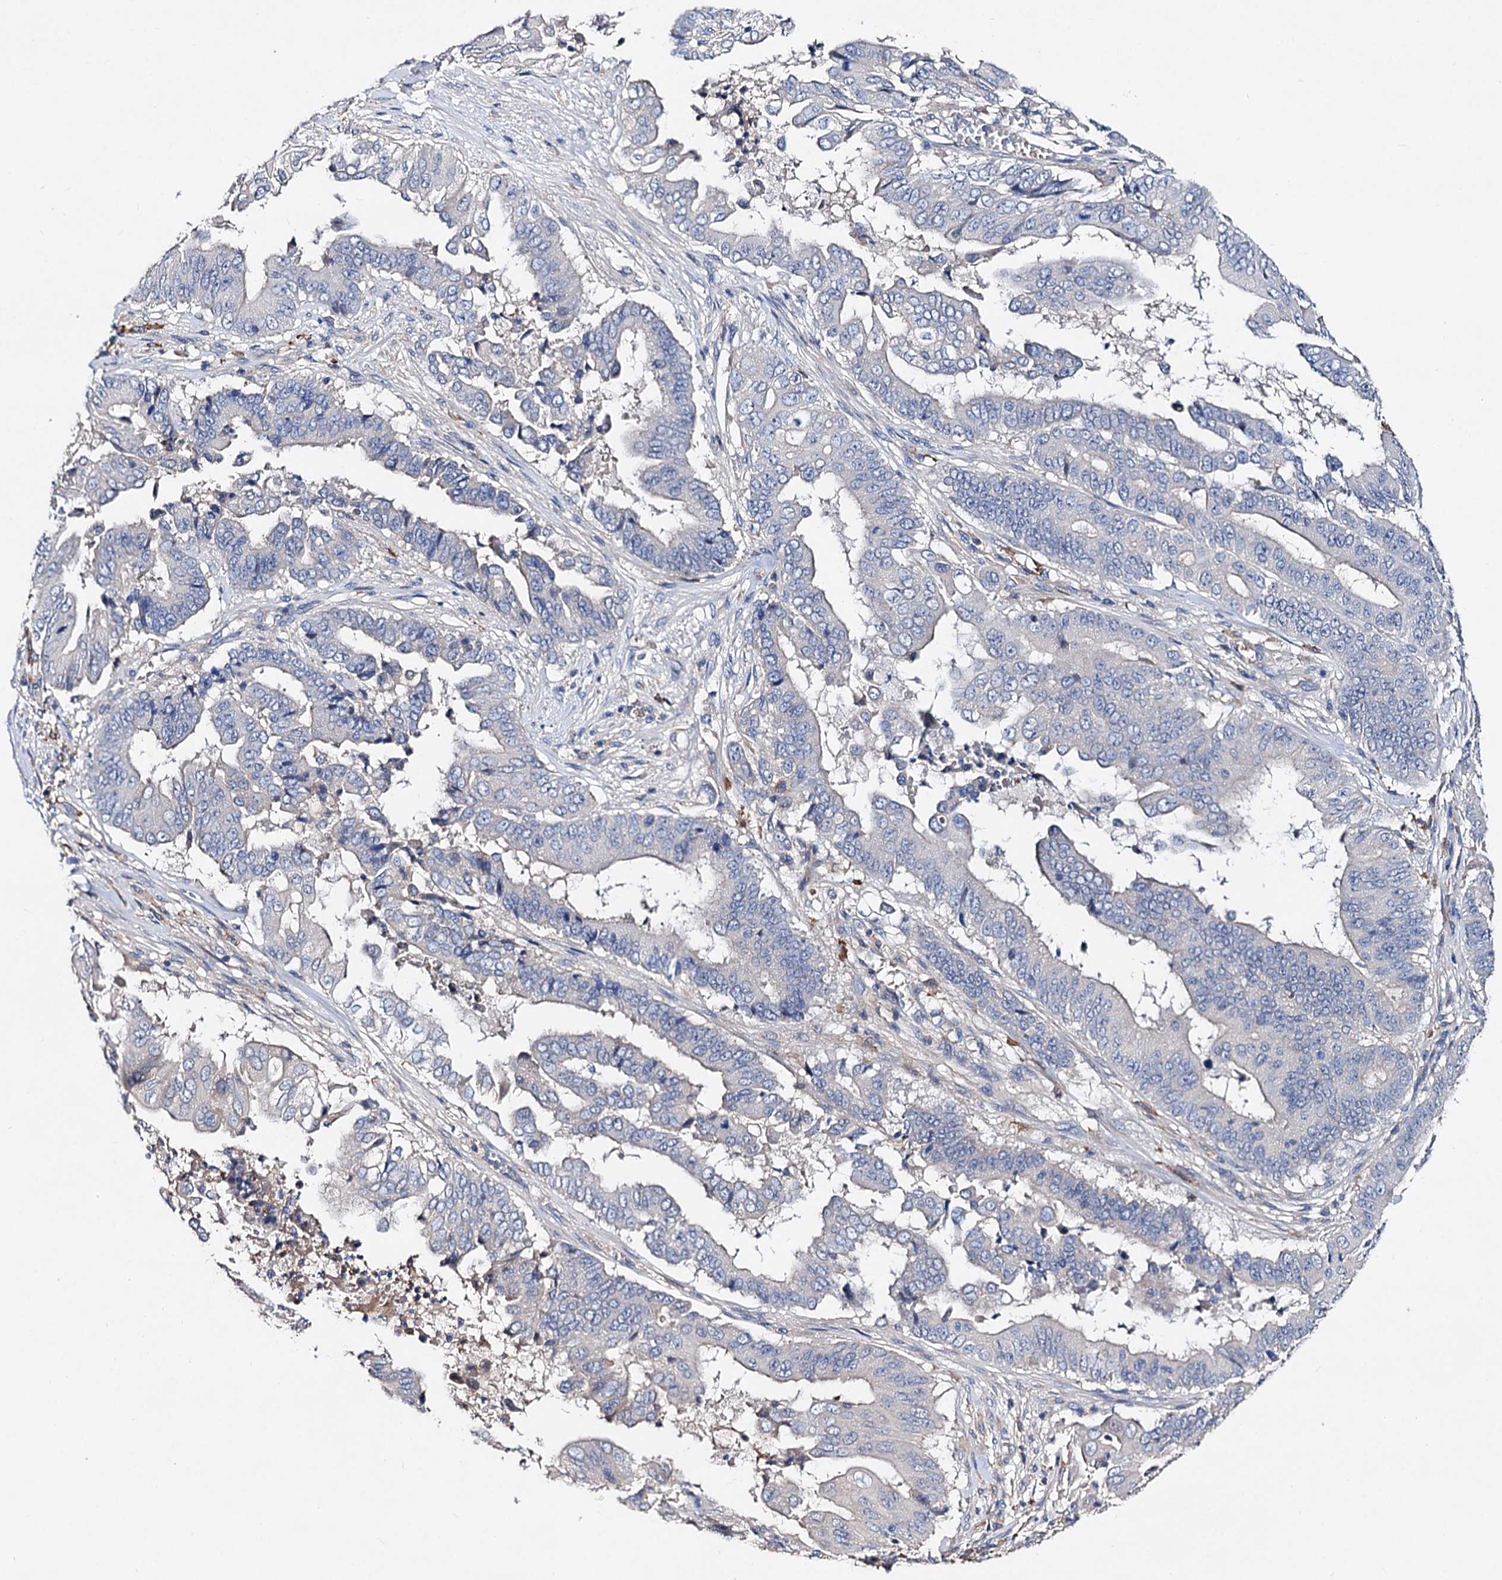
{"staining": {"intensity": "negative", "quantity": "none", "location": "none"}, "tissue": "pancreatic cancer", "cell_type": "Tumor cells", "image_type": "cancer", "snomed": [{"axis": "morphology", "description": "Adenocarcinoma, NOS"}, {"axis": "topography", "description": "Pancreas"}], "caption": "Immunohistochemistry (IHC) of human pancreatic adenocarcinoma displays no staining in tumor cells. (Stains: DAB immunohistochemistry (IHC) with hematoxylin counter stain, Microscopy: brightfield microscopy at high magnification).", "gene": "HVCN1", "patient": {"sex": "female", "age": 77}}